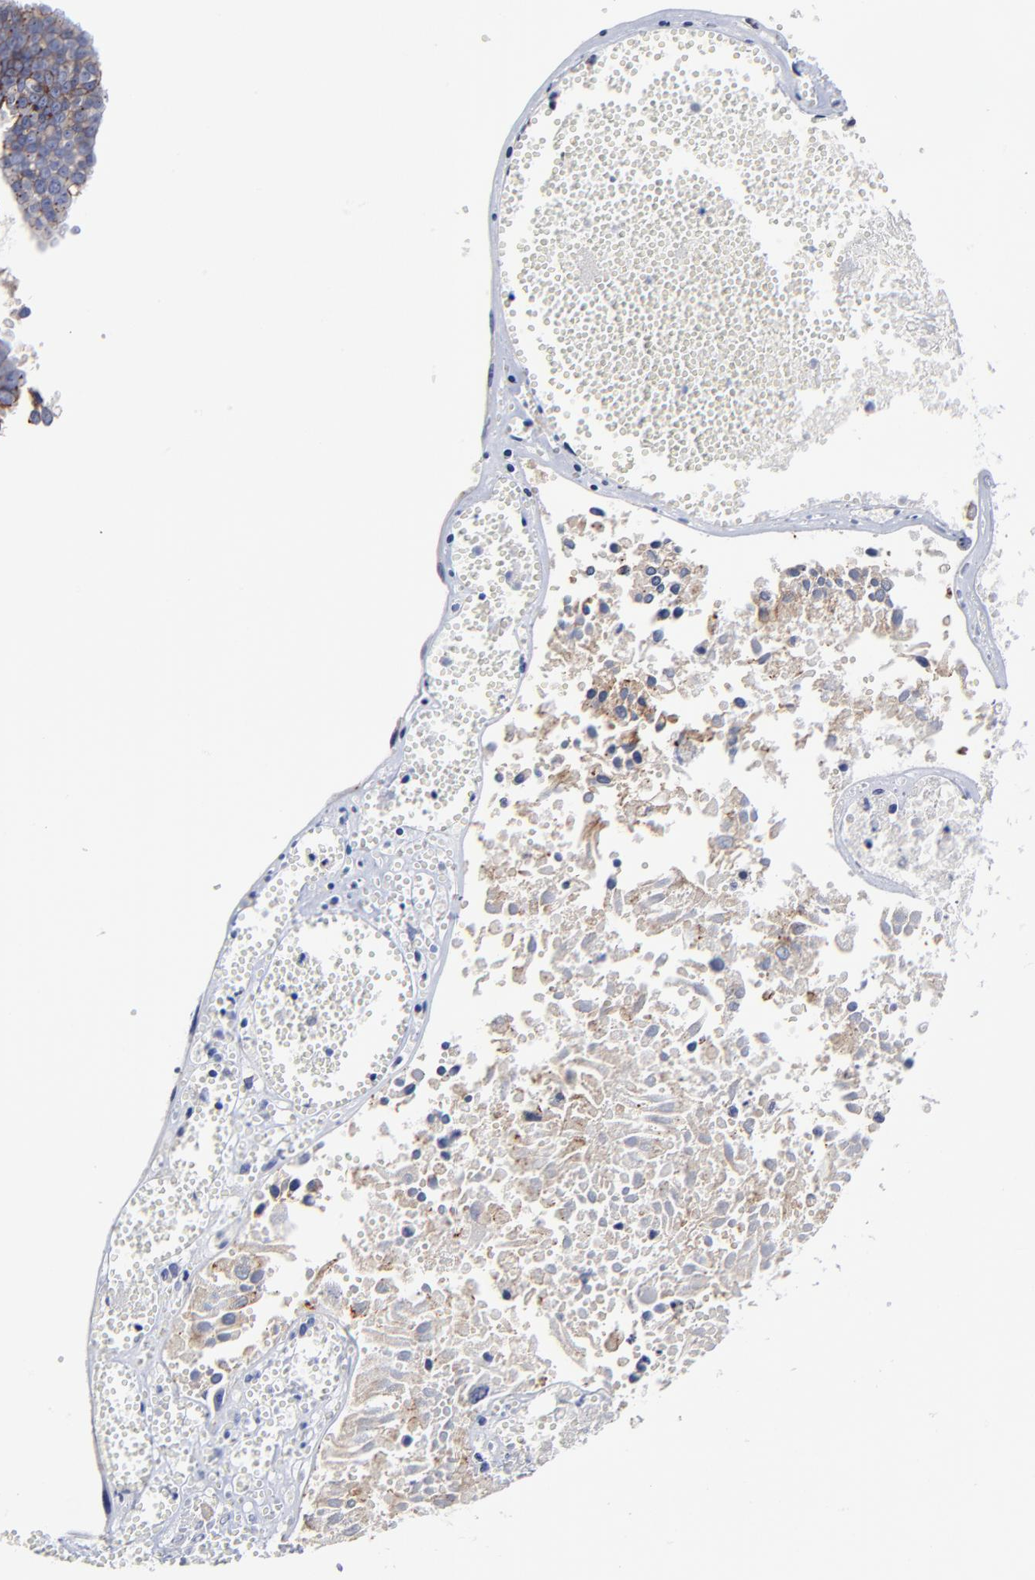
{"staining": {"intensity": "moderate", "quantity": "<25%", "location": "cytoplasmic/membranous"}, "tissue": "ovarian cancer", "cell_type": "Tumor cells", "image_type": "cancer", "snomed": [{"axis": "morphology", "description": "Carcinoma, endometroid"}, {"axis": "topography", "description": "Ovary"}], "caption": "Ovarian cancer stained with DAB (3,3'-diaminobenzidine) IHC reveals low levels of moderate cytoplasmic/membranous staining in approximately <25% of tumor cells.", "gene": "CXADR", "patient": {"sex": "female", "age": 85}}